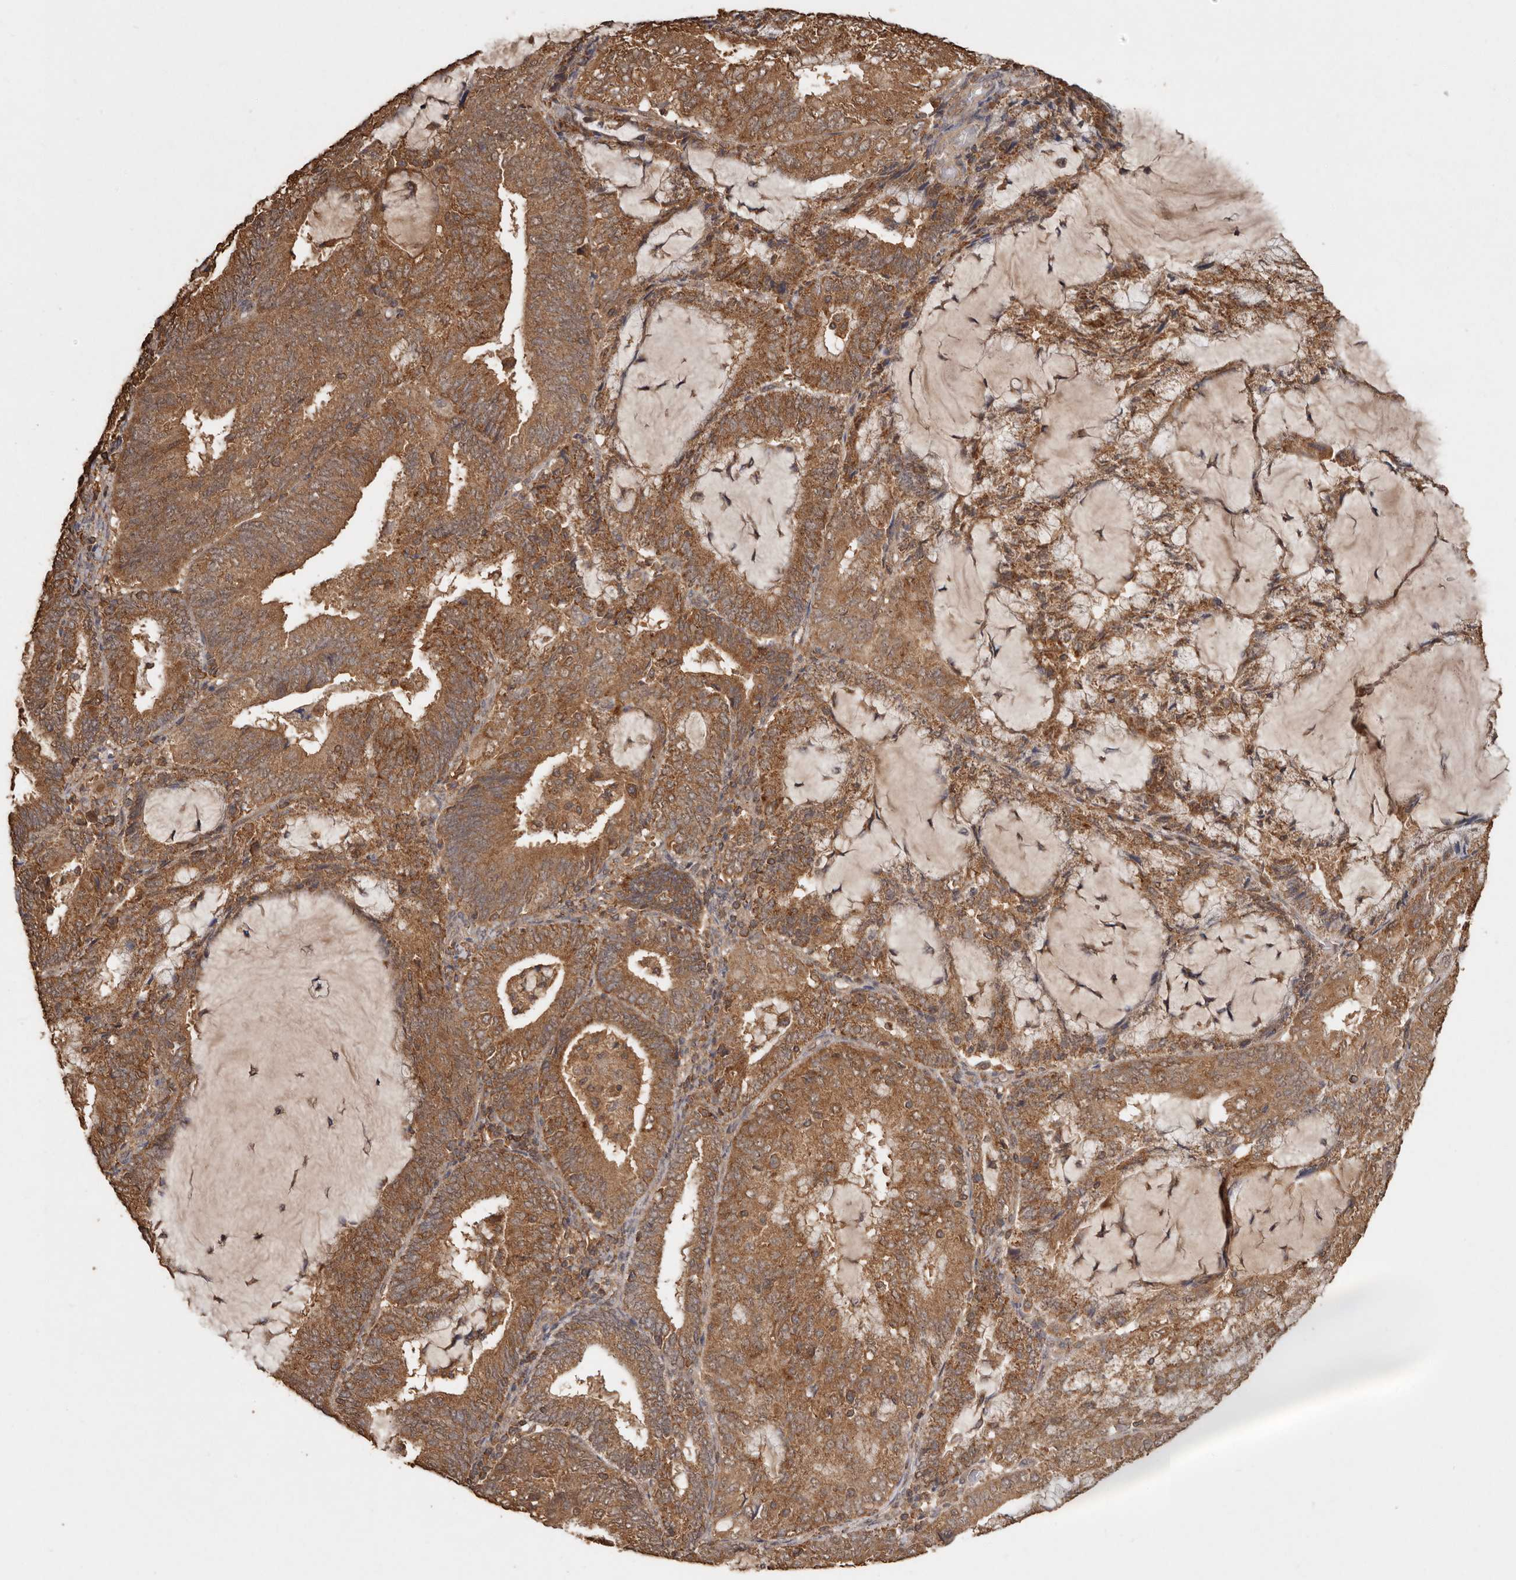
{"staining": {"intensity": "moderate", "quantity": ">75%", "location": "cytoplasmic/membranous"}, "tissue": "endometrial cancer", "cell_type": "Tumor cells", "image_type": "cancer", "snomed": [{"axis": "morphology", "description": "Adenocarcinoma, NOS"}, {"axis": "topography", "description": "Endometrium"}], "caption": "This is an image of immunohistochemistry (IHC) staining of adenocarcinoma (endometrial), which shows moderate positivity in the cytoplasmic/membranous of tumor cells.", "gene": "RWDD1", "patient": {"sex": "female", "age": 81}}